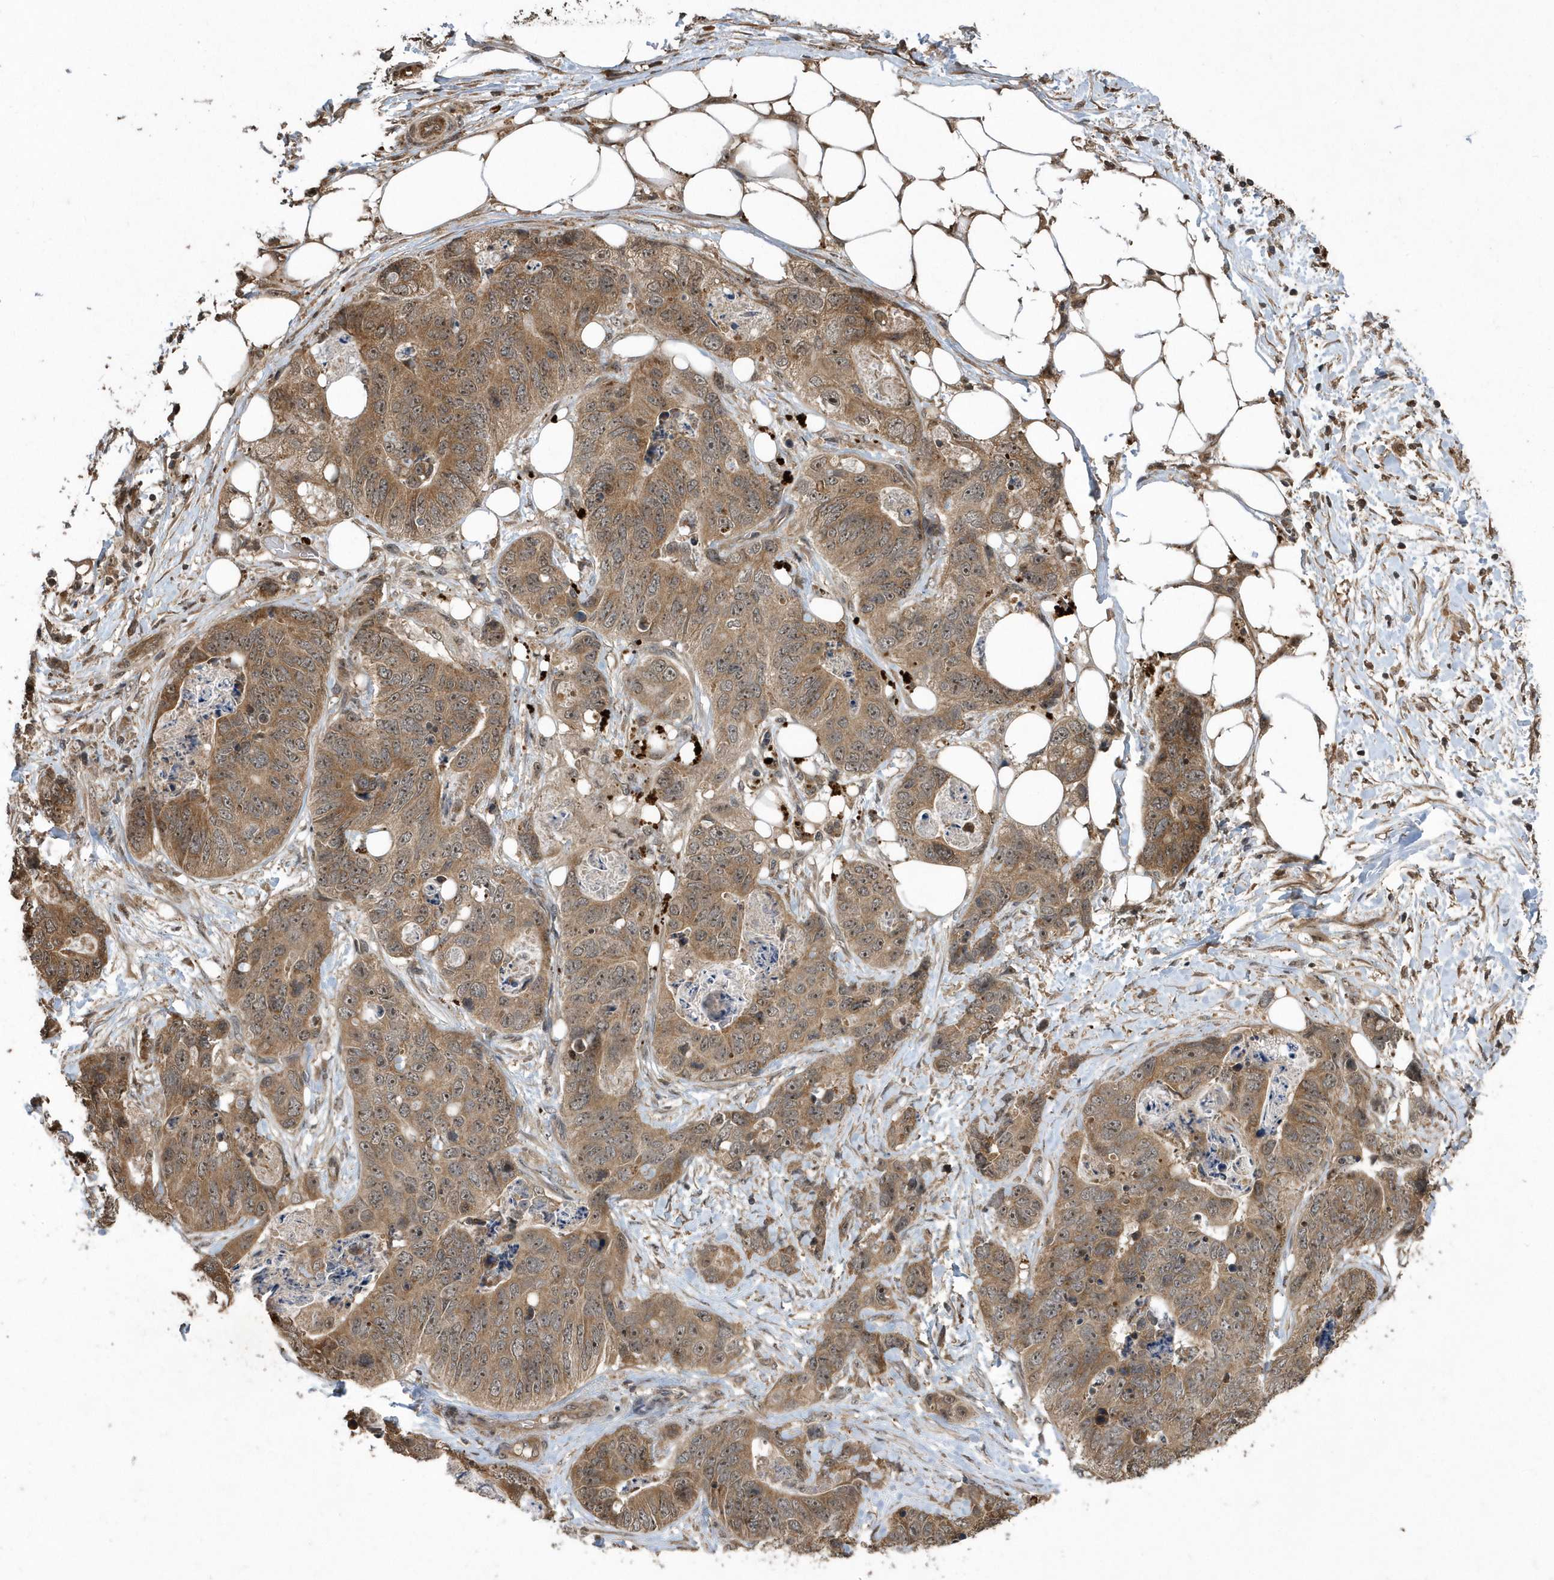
{"staining": {"intensity": "moderate", "quantity": ">75%", "location": "cytoplasmic/membranous,nuclear"}, "tissue": "stomach cancer", "cell_type": "Tumor cells", "image_type": "cancer", "snomed": [{"axis": "morphology", "description": "Adenocarcinoma, NOS"}, {"axis": "topography", "description": "Stomach"}], "caption": "An immunohistochemistry (IHC) image of tumor tissue is shown. Protein staining in brown highlights moderate cytoplasmic/membranous and nuclear positivity in stomach adenocarcinoma within tumor cells.", "gene": "WASHC5", "patient": {"sex": "female", "age": 89}}